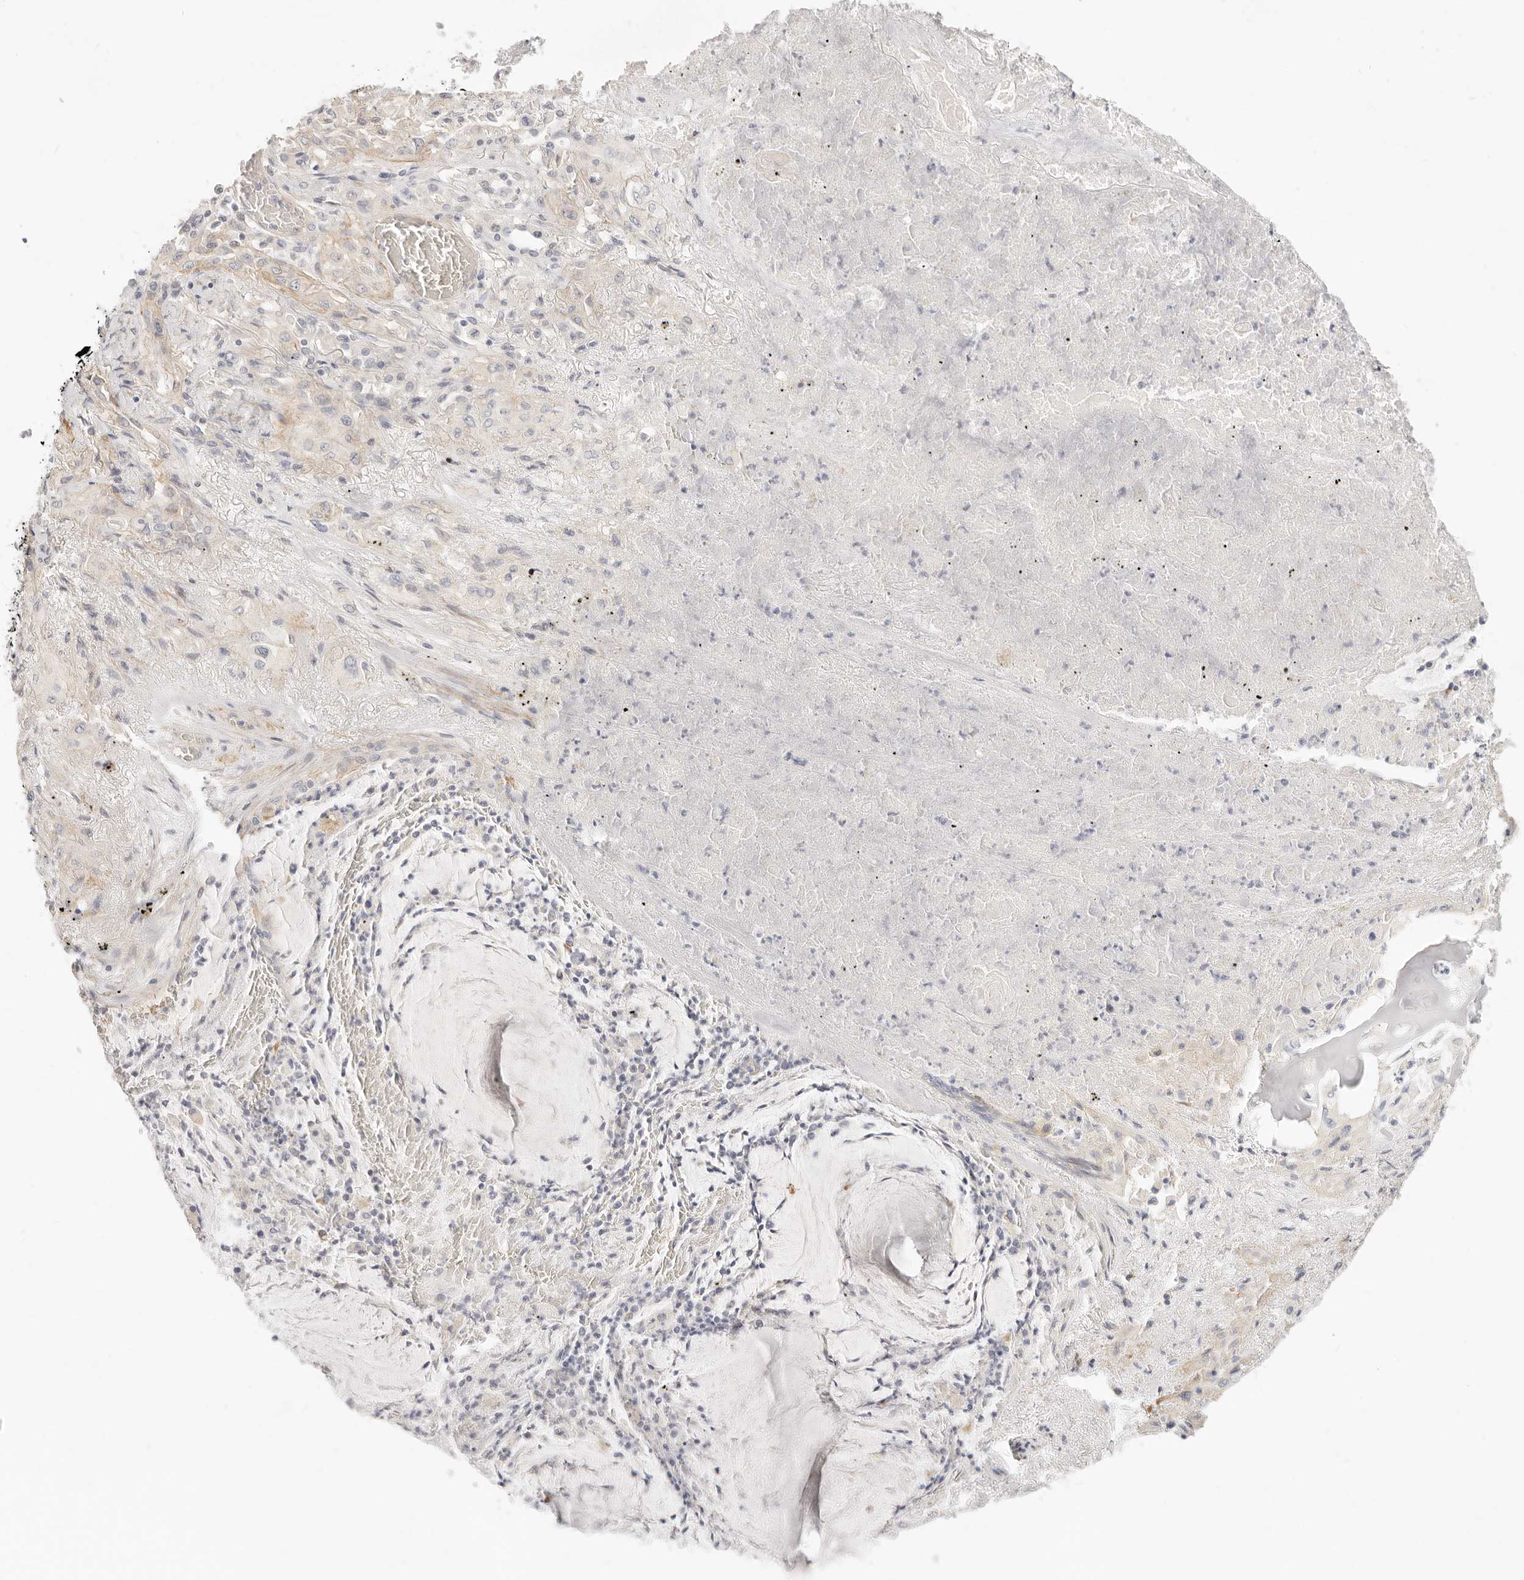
{"staining": {"intensity": "weak", "quantity": "25%-75%", "location": "cytoplasmic/membranous"}, "tissue": "lung cancer", "cell_type": "Tumor cells", "image_type": "cancer", "snomed": [{"axis": "morphology", "description": "Squamous cell carcinoma, NOS"}, {"axis": "topography", "description": "Lung"}], "caption": "This photomicrograph exhibits IHC staining of human lung squamous cell carcinoma, with low weak cytoplasmic/membranous staining in about 25%-75% of tumor cells.", "gene": "UBXN10", "patient": {"sex": "female", "age": 47}}